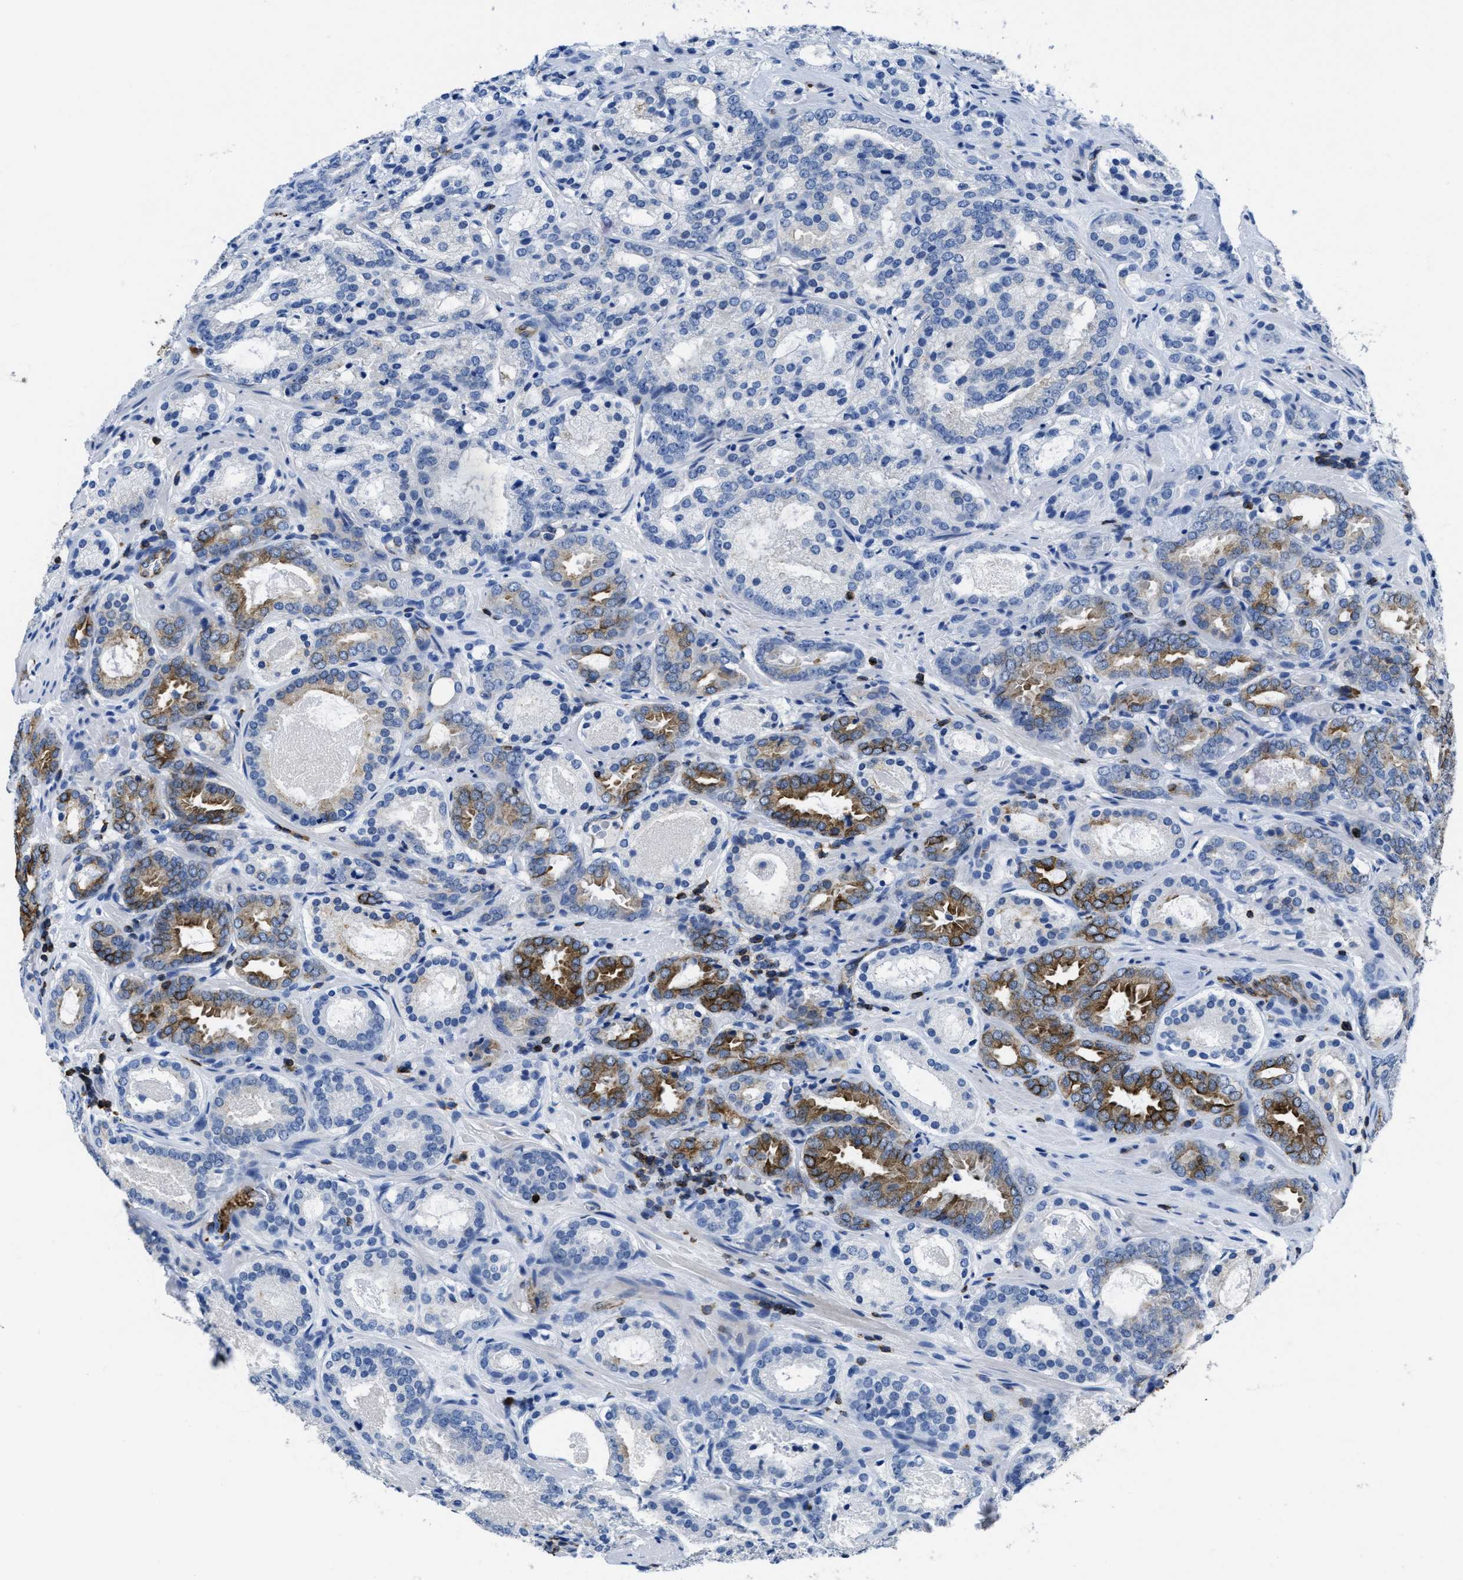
{"staining": {"intensity": "strong", "quantity": "<25%", "location": "cytoplasmic/membranous"}, "tissue": "prostate cancer", "cell_type": "Tumor cells", "image_type": "cancer", "snomed": [{"axis": "morphology", "description": "Adenocarcinoma, Low grade"}, {"axis": "topography", "description": "Prostate"}], "caption": "Adenocarcinoma (low-grade) (prostate) tissue demonstrates strong cytoplasmic/membranous expression in approximately <25% of tumor cells", "gene": "ITGA3", "patient": {"sex": "male", "age": 69}}